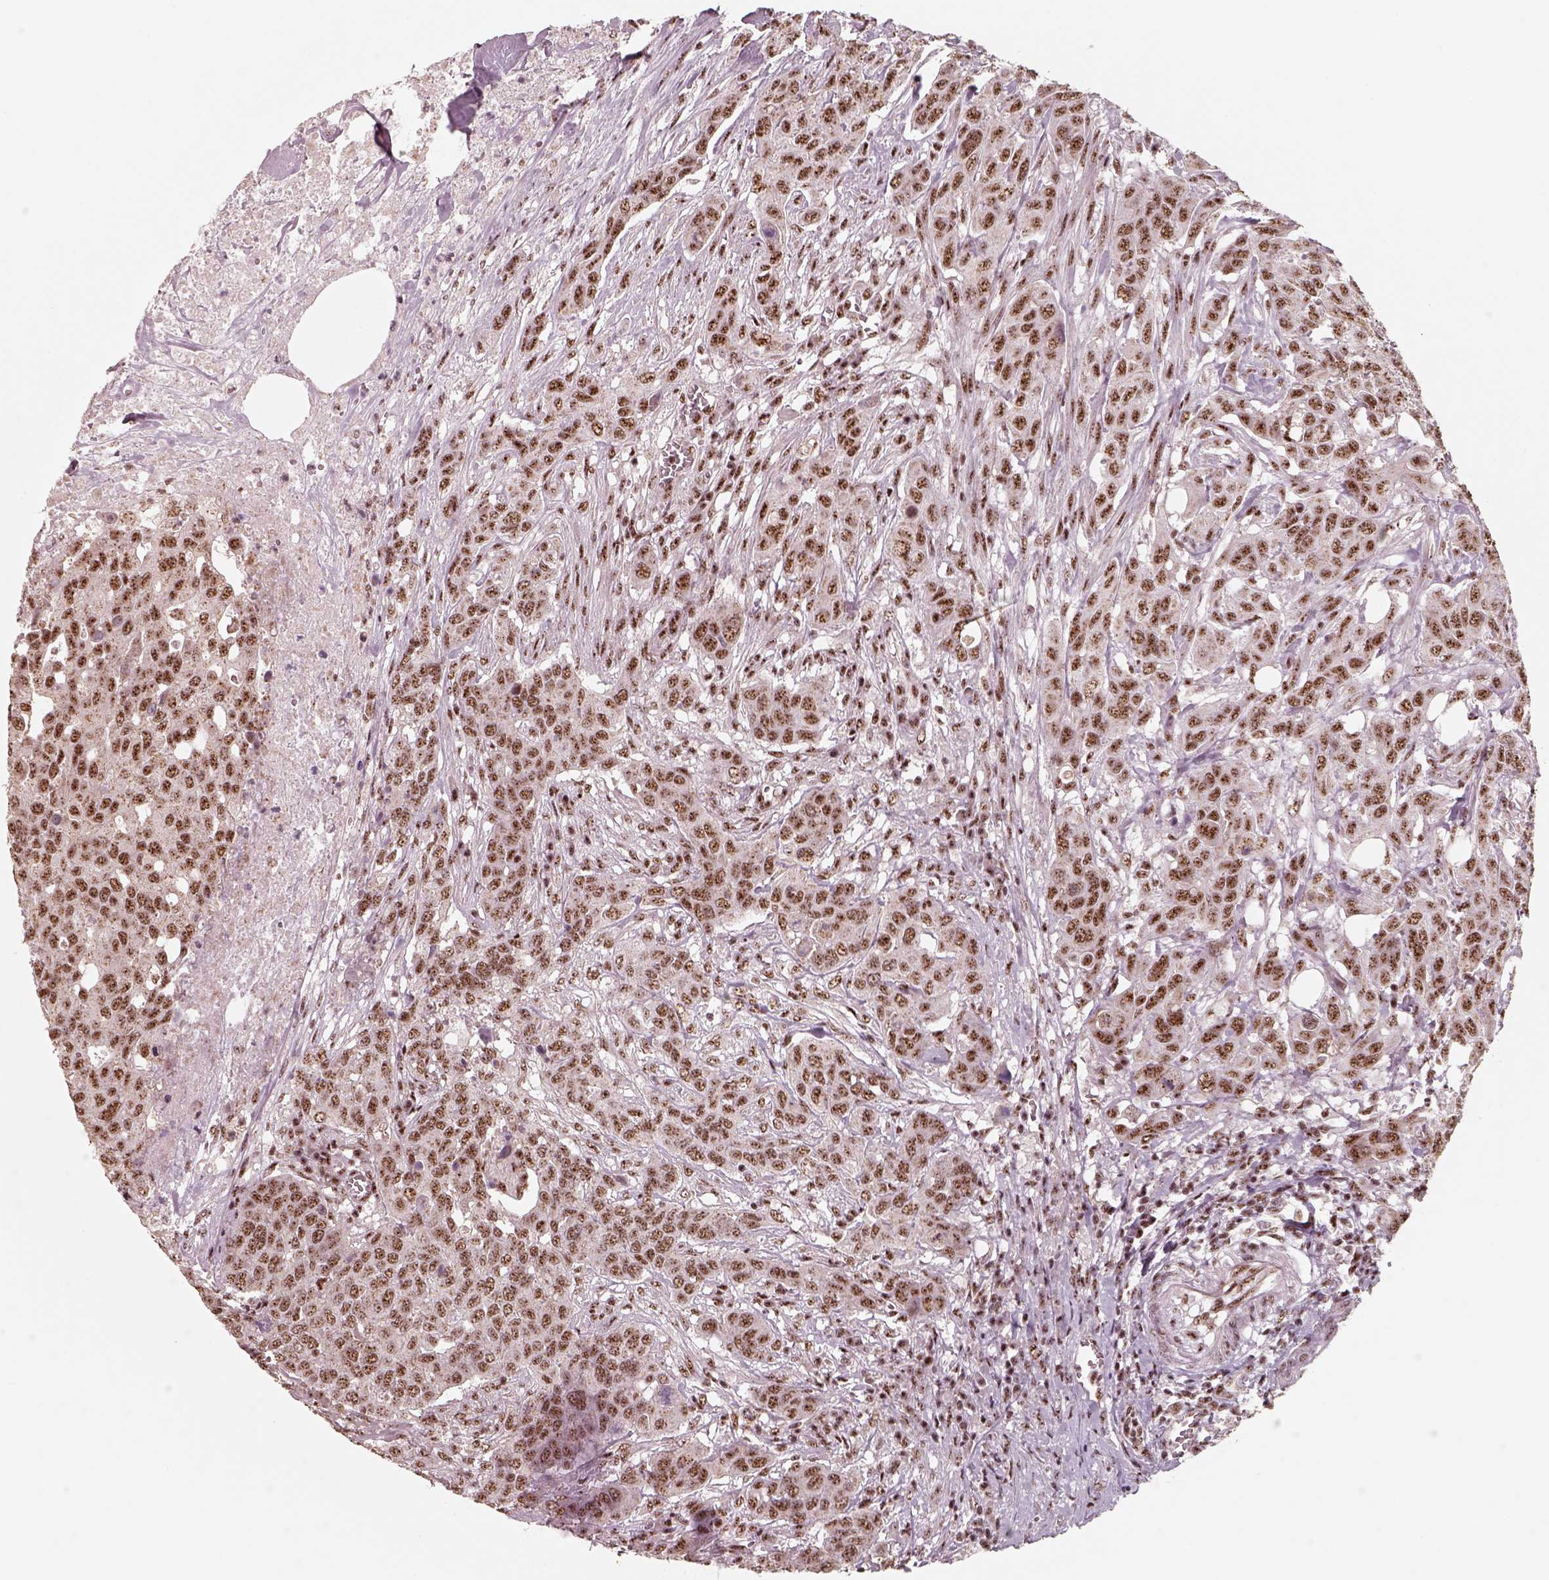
{"staining": {"intensity": "moderate", "quantity": ">75%", "location": "nuclear"}, "tissue": "urothelial cancer", "cell_type": "Tumor cells", "image_type": "cancer", "snomed": [{"axis": "morphology", "description": "Urothelial carcinoma, NOS"}, {"axis": "morphology", "description": "Urothelial carcinoma, High grade"}, {"axis": "topography", "description": "Urinary bladder"}], "caption": "Immunohistochemistry staining of high-grade urothelial carcinoma, which shows medium levels of moderate nuclear positivity in about >75% of tumor cells indicating moderate nuclear protein expression. The staining was performed using DAB (brown) for protein detection and nuclei were counterstained in hematoxylin (blue).", "gene": "ATXN7L3", "patient": {"sex": "male", "age": 63}}